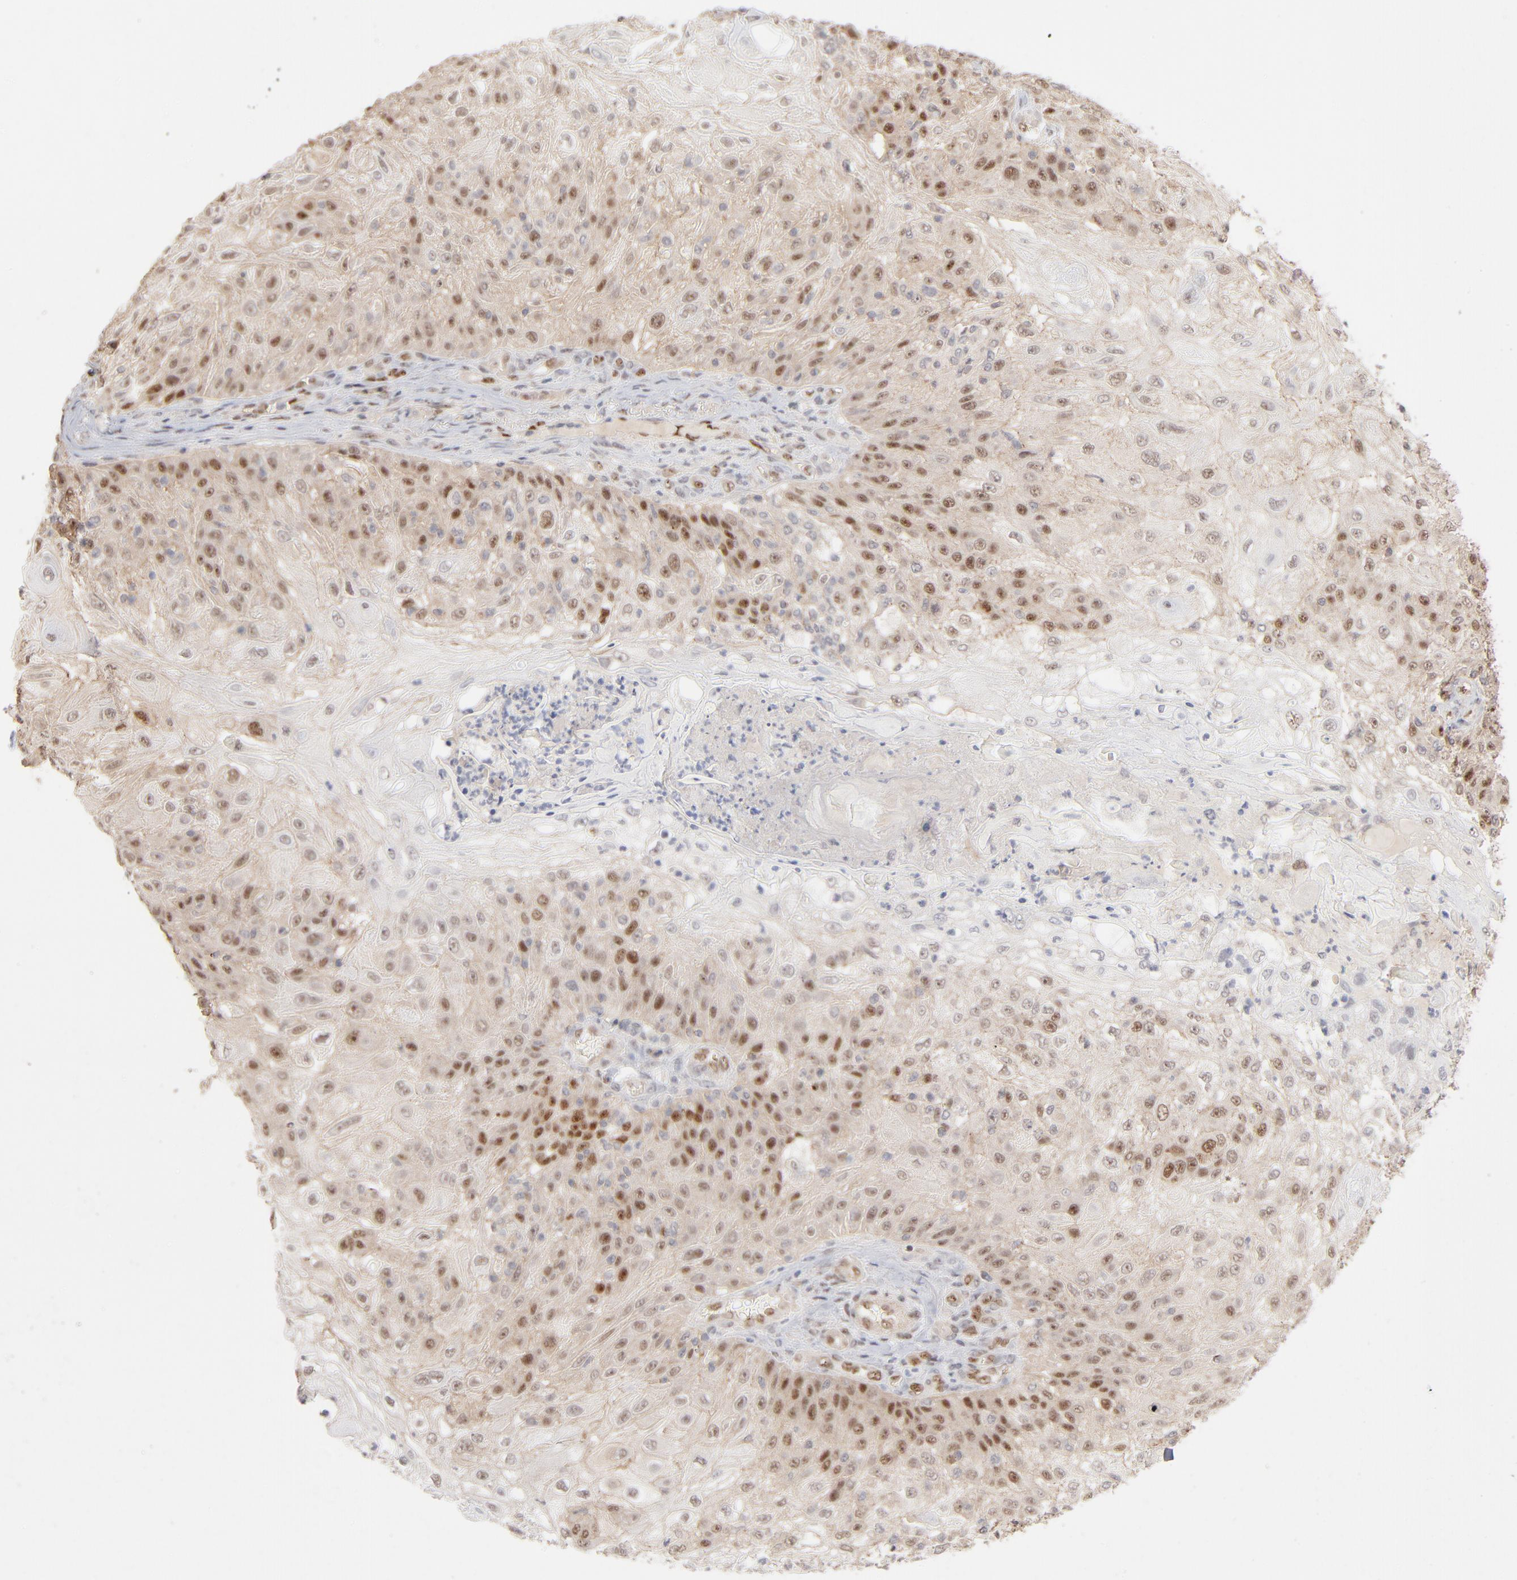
{"staining": {"intensity": "moderate", "quantity": "<25%", "location": "nuclear"}, "tissue": "skin cancer", "cell_type": "Tumor cells", "image_type": "cancer", "snomed": [{"axis": "morphology", "description": "Normal tissue, NOS"}, {"axis": "morphology", "description": "Squamous cell carcinoma, NOS"}, {"axis": "topography", "description": "Skin"}], "caption": "Immunohistochemical staining of skin cancer (squamous cell carcinoma) reveals low levels of moderate nuclear positivity in approximately <25% of tumor cells.", "gene": "NFIB", "patient": {"sex": "female", "age": 83}}